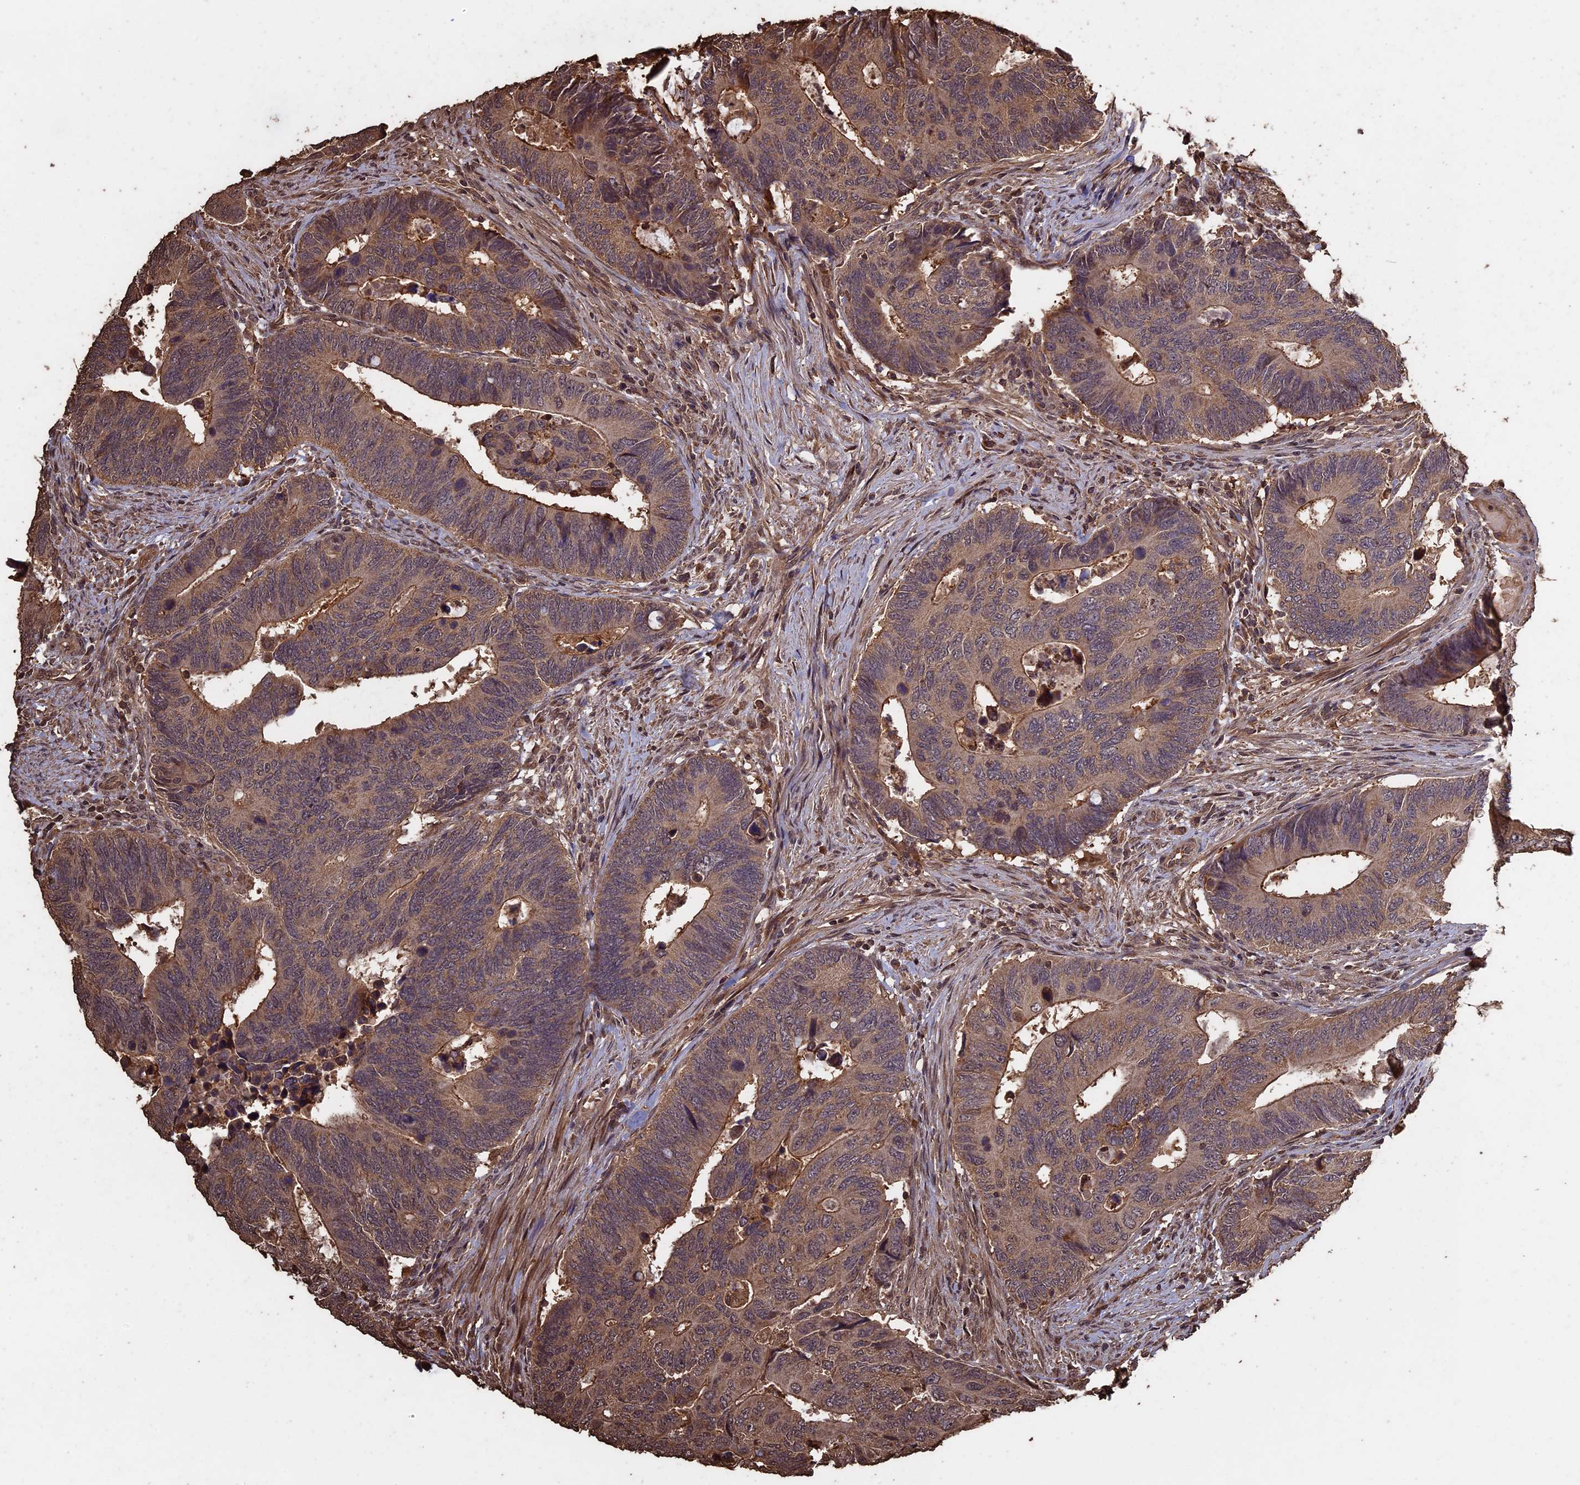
{"staining": {"intensity": "moderate", "quantity": ">75%", "location": "cytoplasmic/membranous"}, "tissue": "colorectal cancer", "cell_type": "Tumor cells", "image_type": "cancer", "snomed": [{"axis": "morphology", "description": "Adenocarcinoma, NOS"}, {"axis": "topography", "description": "Colon"}], "caption": "Adenocarcinoma (colorectal) stained with immunohistochemistry shows moderate cytoplasmic/membranous positivity in about >75% of tumor cells.", "gene": "HUNK", "patient": {"sex": "male", "age": 87}}